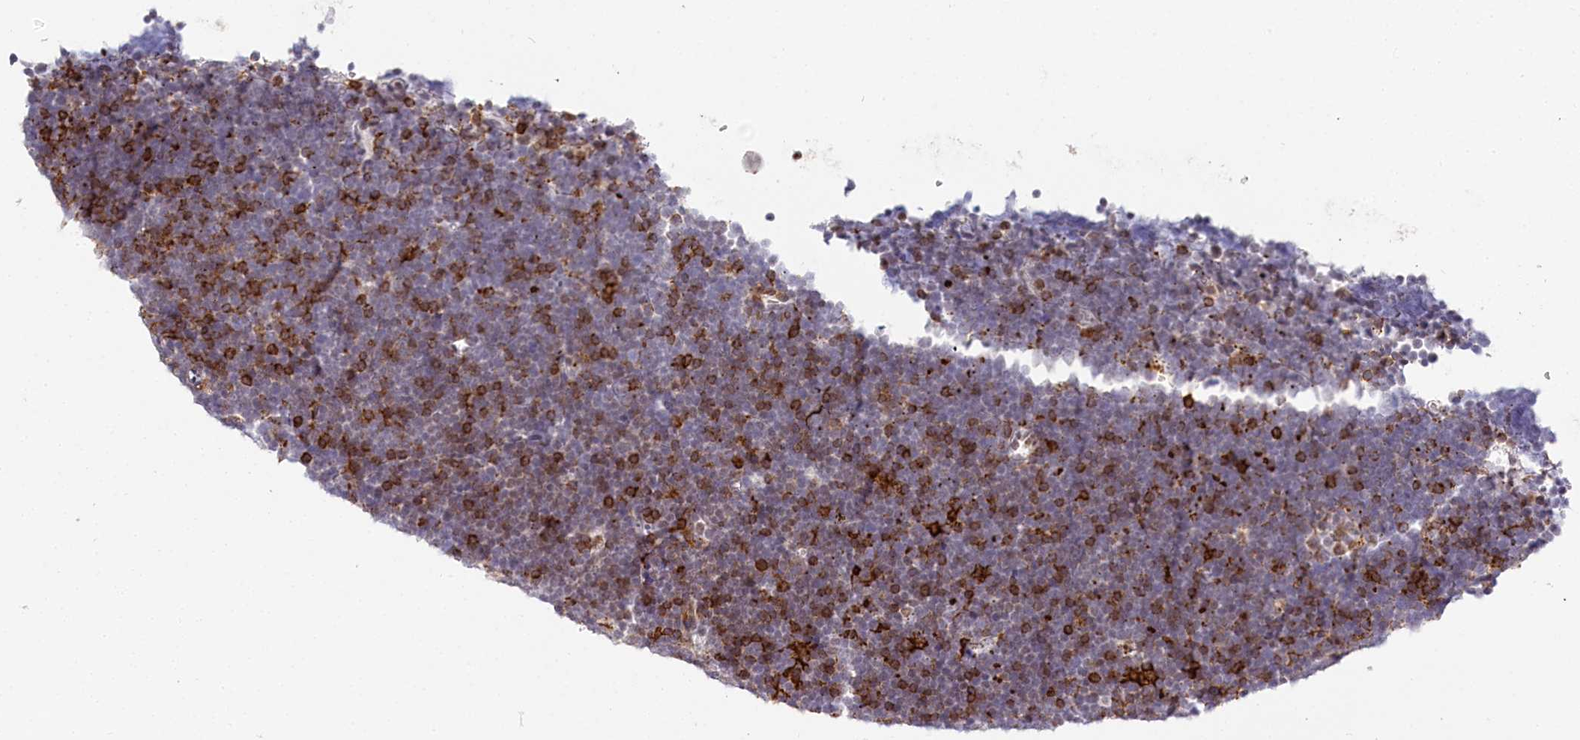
{"staining": {"intensity": "strong", "quantity": "<25%", "location": "cytoplasmic/membranous"}, "tissue": "lymphoma", "cell_type": "Tumor cells", "image_type": "cancer", "snomed": [{"axis": "morphology", "description": "Malignant lymphoma, non-Hodgkin's type, High grade"}, {"axis": "topography", "description": "Lymph node"}], "caption": "Tumor cells exhibit strong cytoplasmic/membranous staining in about <25% of cells in lymphoma.", "gene": "BARD1", "patient": {"sex": "male", "age": 13}}